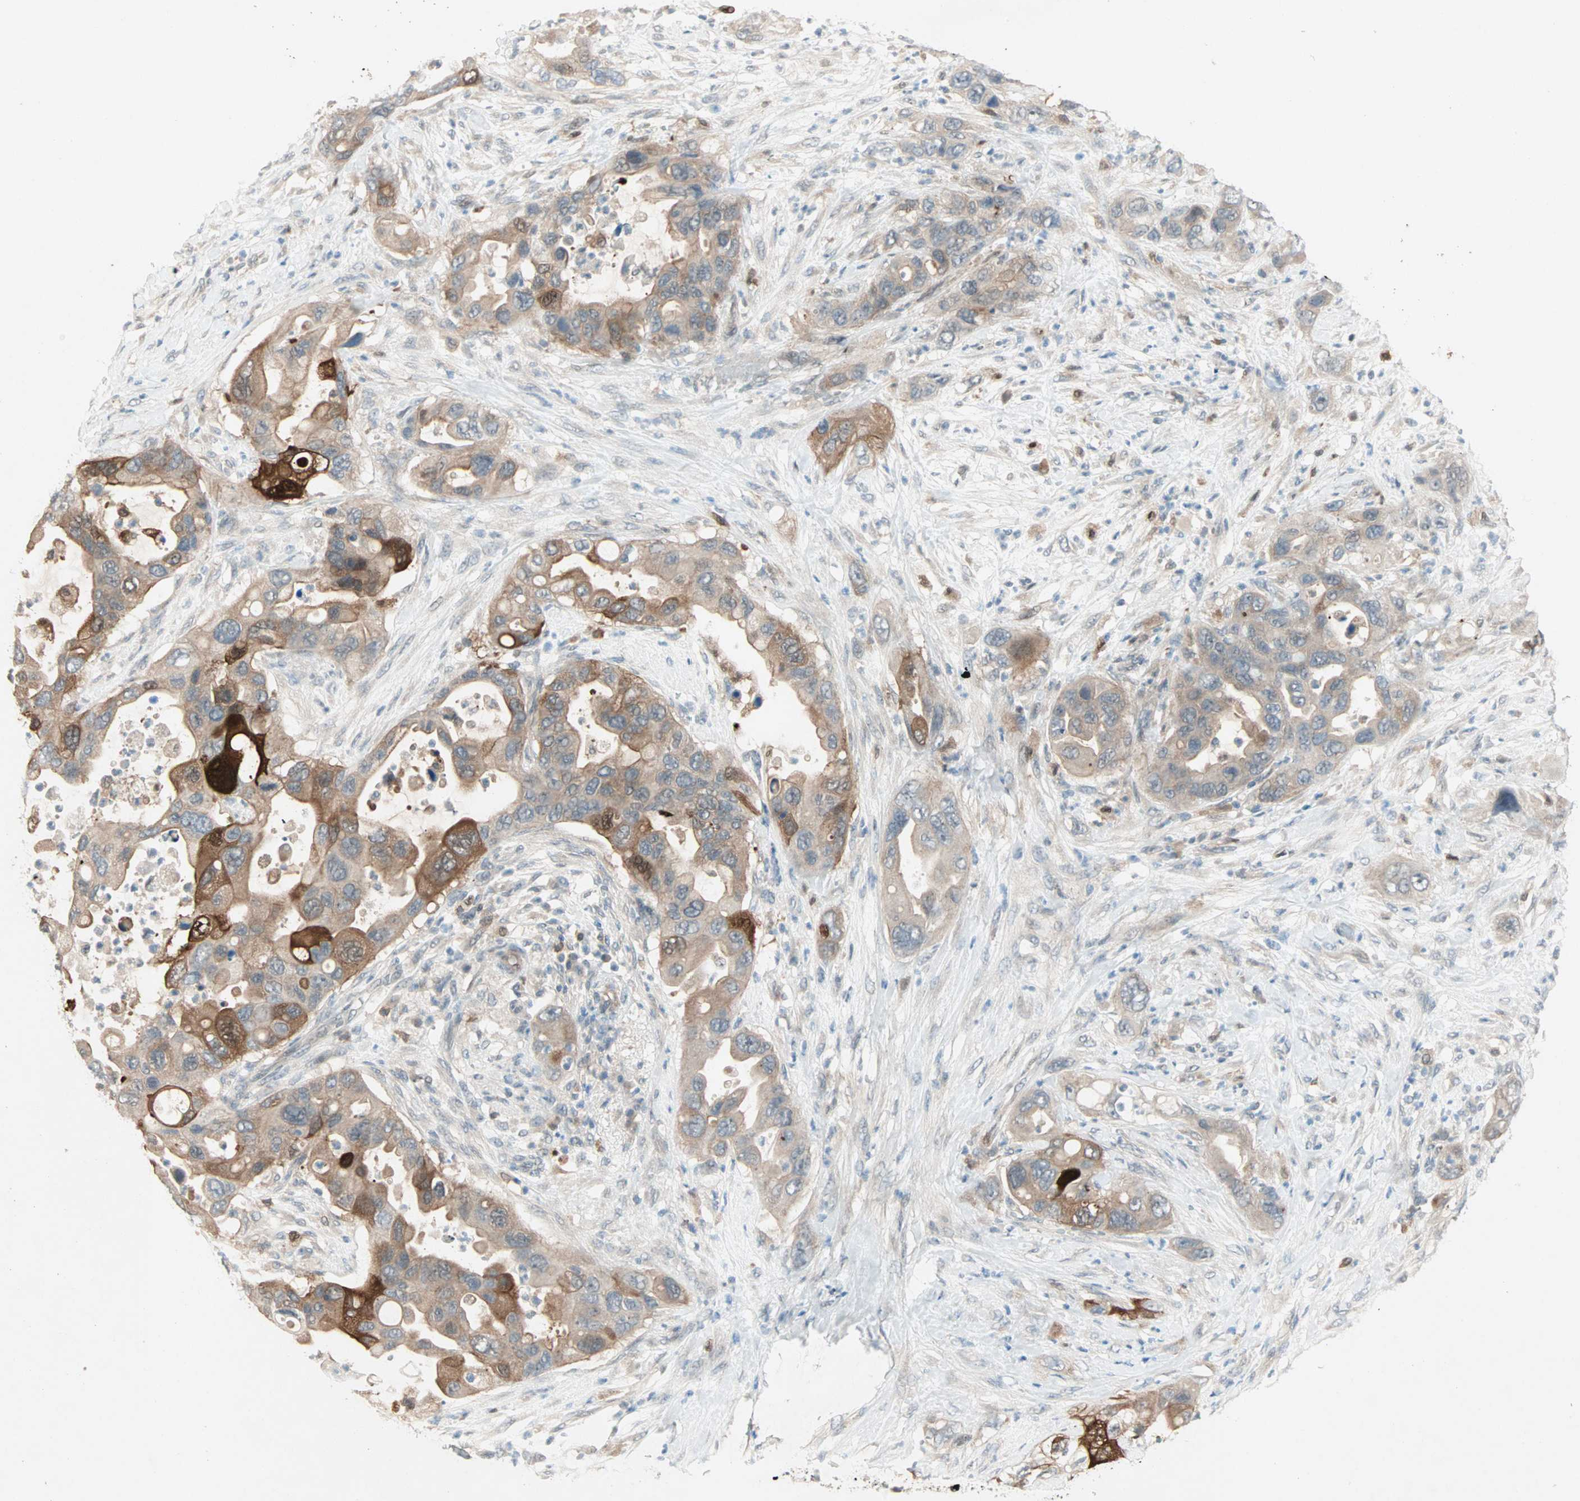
{"staining": {"intensity": "strong", "quantity": ">75%", "location": "cytoplasmic/membranous"}, "tissue": "pancreatic cancer", "cell_type": "Tumor cells", "image_type": "cancer", "snomed": [{"axis": "morphology", "description": "Adenocarcinoma, NOS"}, {"axis": "topography", "description": "Pancreas"}], "caption": "Pancreatic cancer (adenocarcinoma) was stained to show a protein in brown. There is high levels of strong cytoplasmic/membranous expression in approximately >75% of tumor cells. (IHC, brightfield microscopy, high magnification).", "gene": "RTL6", "patient": {"sex": "female", "age": 71}}